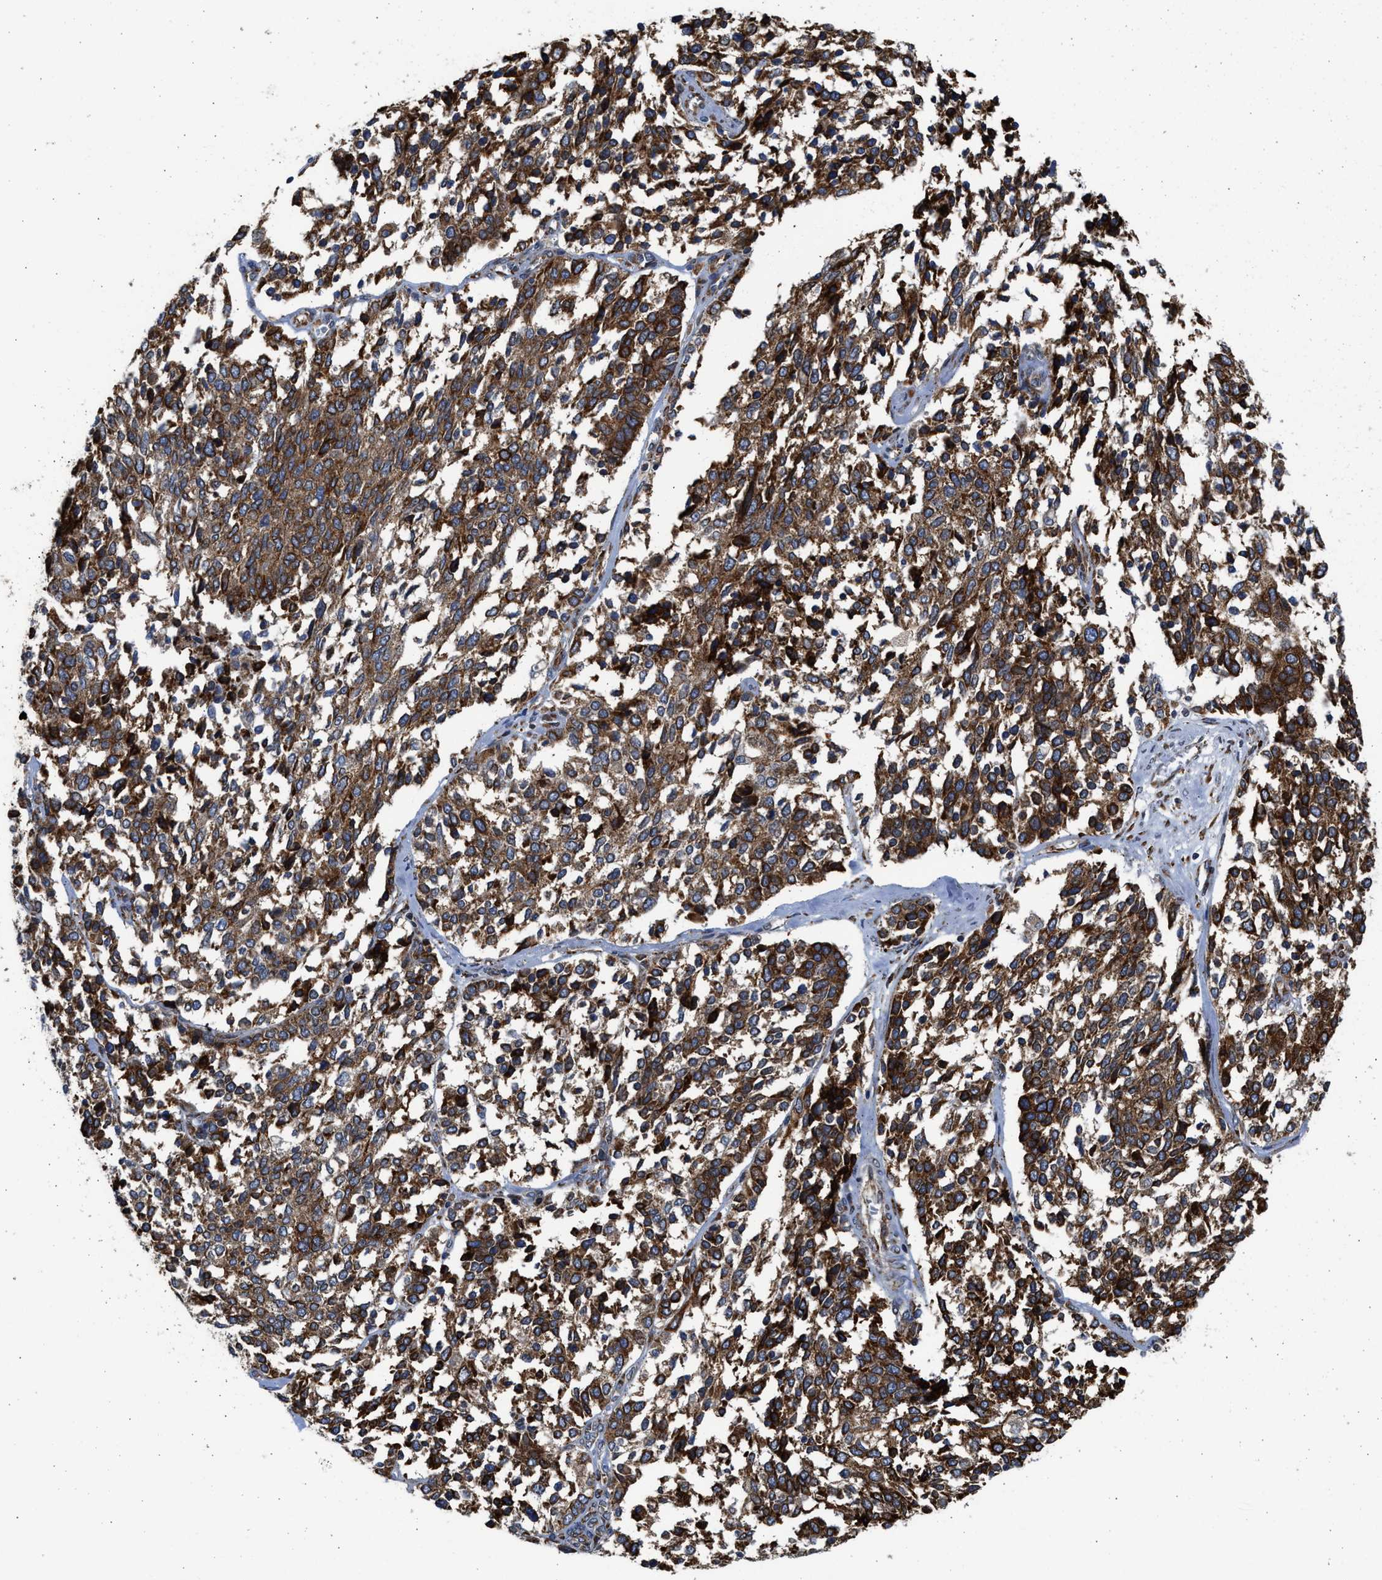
{"staining": {"intensity": "strong", "quantity": ">75%", "location": "cytoplasmic/membranous"}, "tissue": "ovarian cancer", "cell_type": "Tumor cells", "image_type": "cancer", "snomed": [{"axis": "morphology", "description": "Cystadenocarcinoma, serous, NOS"}, {"axis": "topography", "description": "Ovary"}], "caption": "Human ovarian cancer stained with a brown dye exhibits strong cytoplasmic/membranous positive positivity in about >75% of tumor cells.", "gene": "PLD2", "patient": {"sex": "female", "age": 44}}